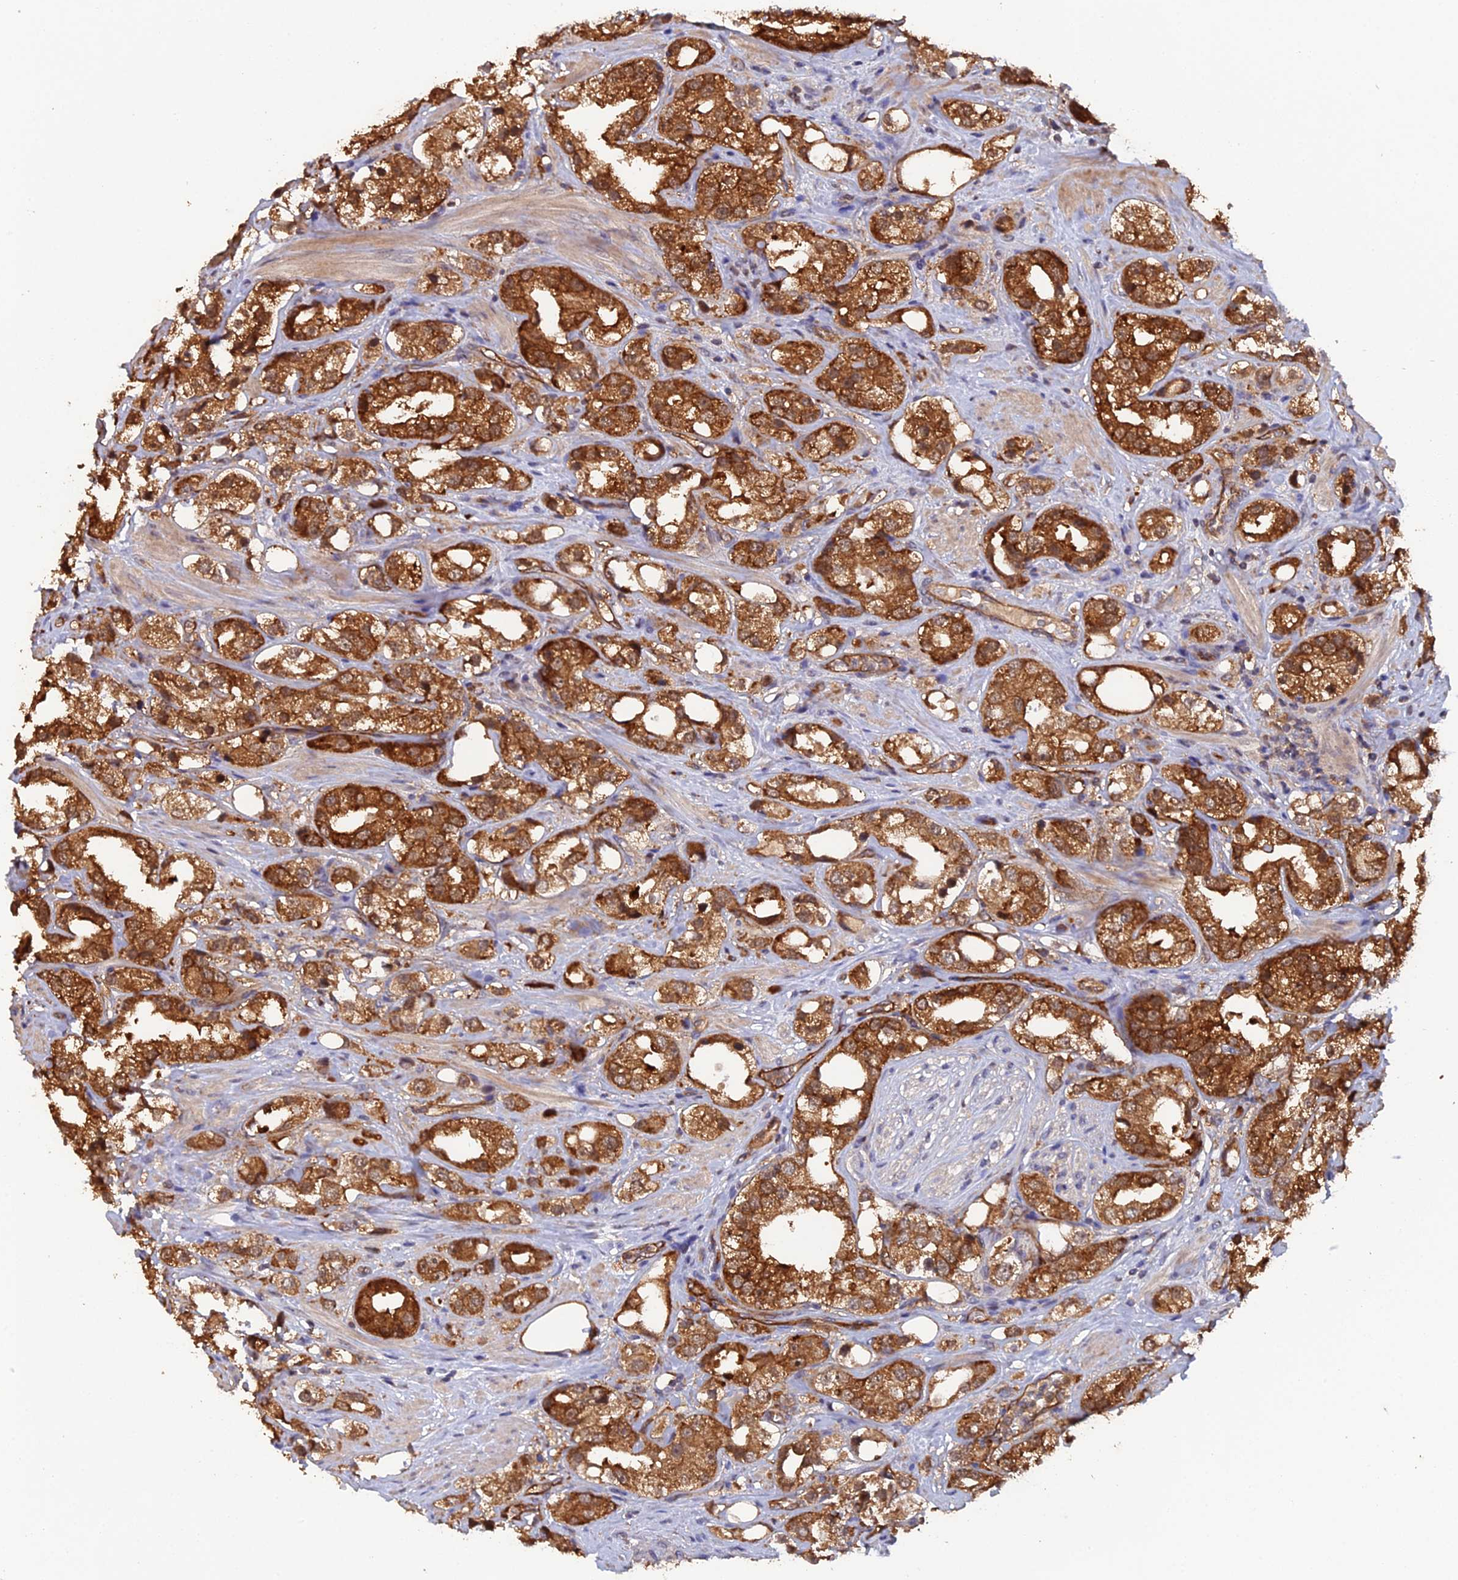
{"staining": {"intensity": "strong", "quantity": ">75%", "location": "cytoplasmic/membranous,nuclear"}, "tissue": "prostate cancer", "cell_type": "Tumor cells", "image_type": "cancer", "snomed": [{"axis": "morphology", "description": "Adenocarcinoma, NOS"}, {"axis": "topography", "description": "Prostate"}], "caption": "Prostate cancer tissue demonstrates strong cytoplasmic/membranous and nuclear expression in approximately >75% of tumor cells, visualized by immunohistochemistry.", "gene": "RALGAPA2", "patient": {"sex": "male", "age": 79}}